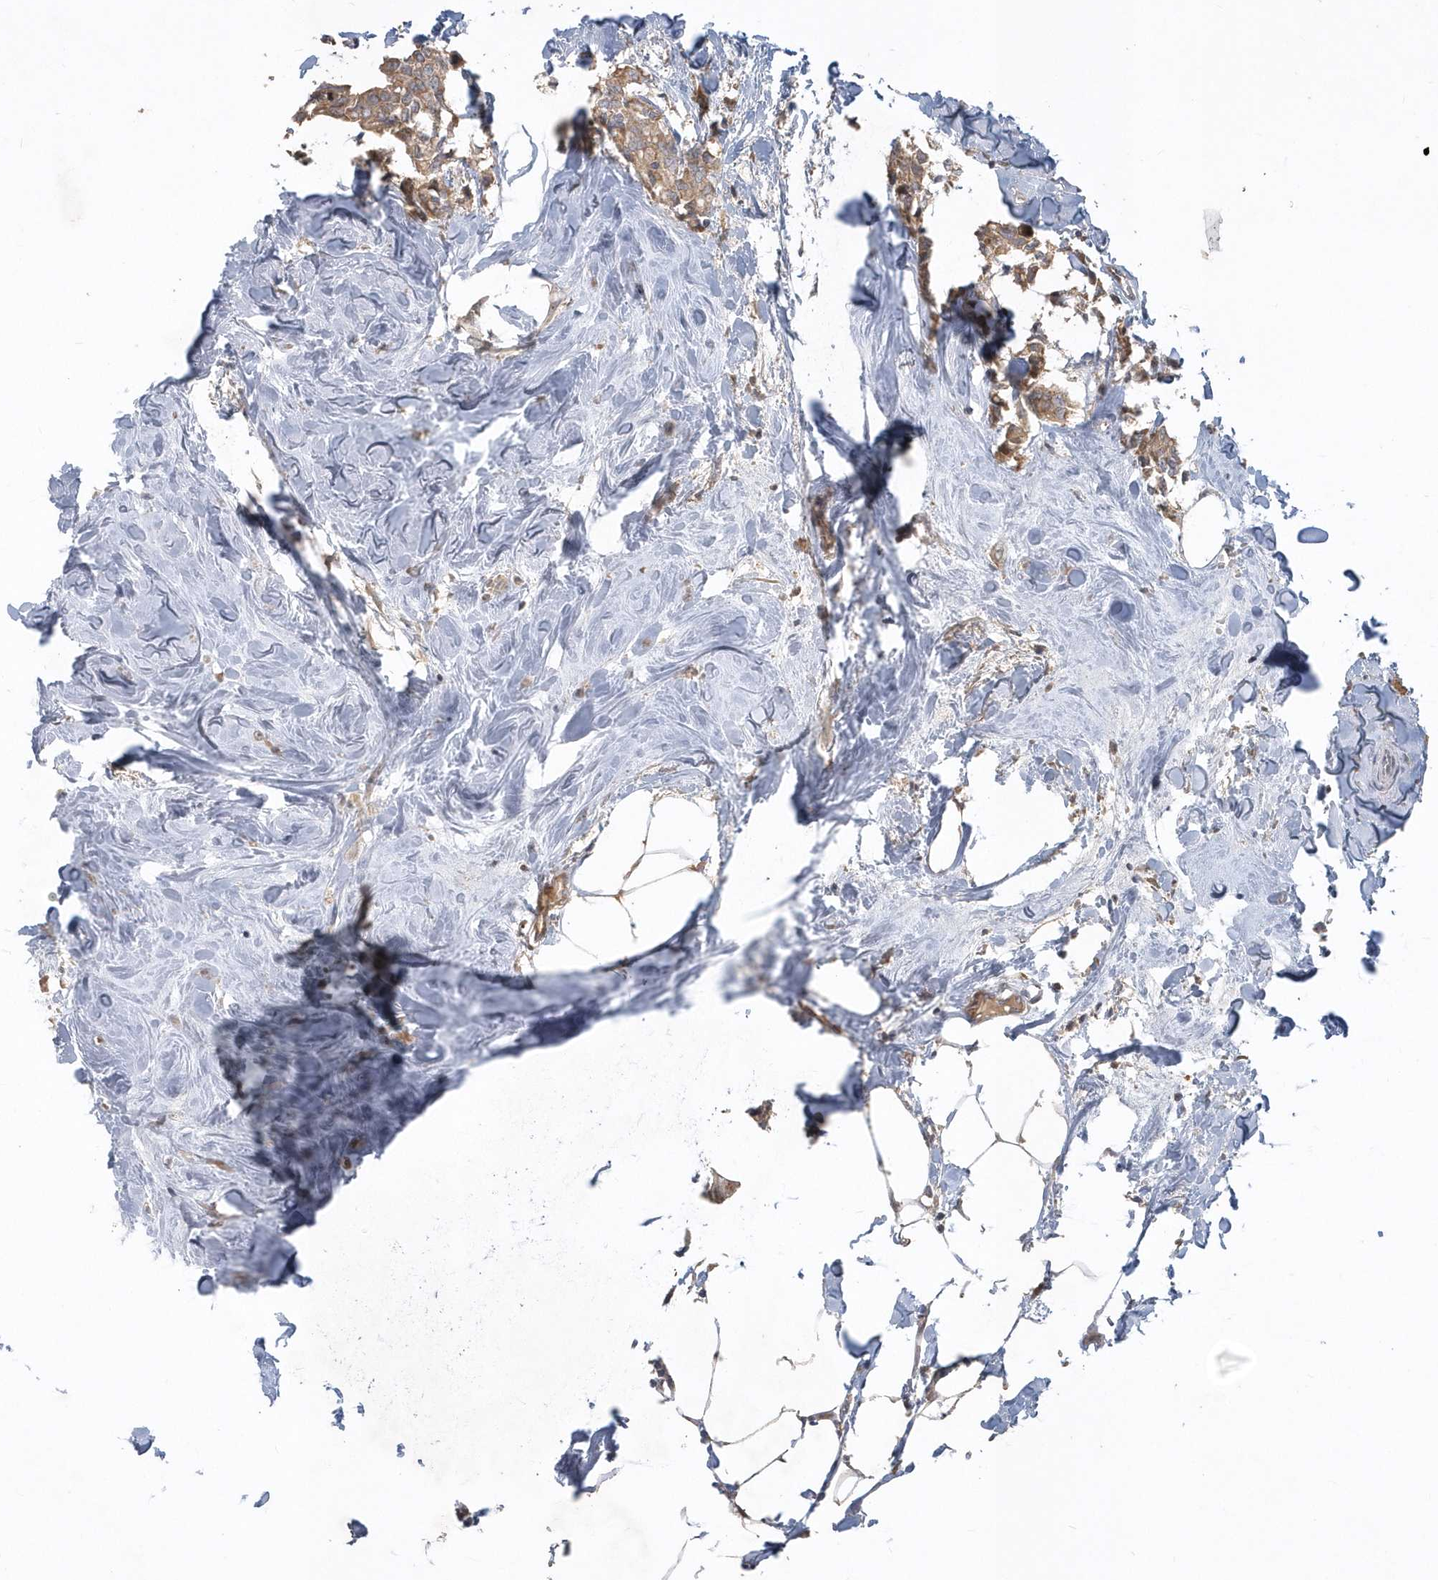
{"staining": {"intensity": "moderate", "quantity": ">75%", "location": "cytoplasmic/membranous"}, "tissue": "breast cancer", "cell_type": "Tumor cells", "image_type": "cancer", "snomed": [{"axis": "morphology", "description": "Duct carcinoma"}, {"axis": "topography", "description": "Breast"}], "caption": "IHC of breast cancer displays medium levels of moderate cytoplasmic/membranous positivity in approximately >75% of tumor cells.", "gene": "TRAIP", "patient": {"sex": "female", "age": 84}}